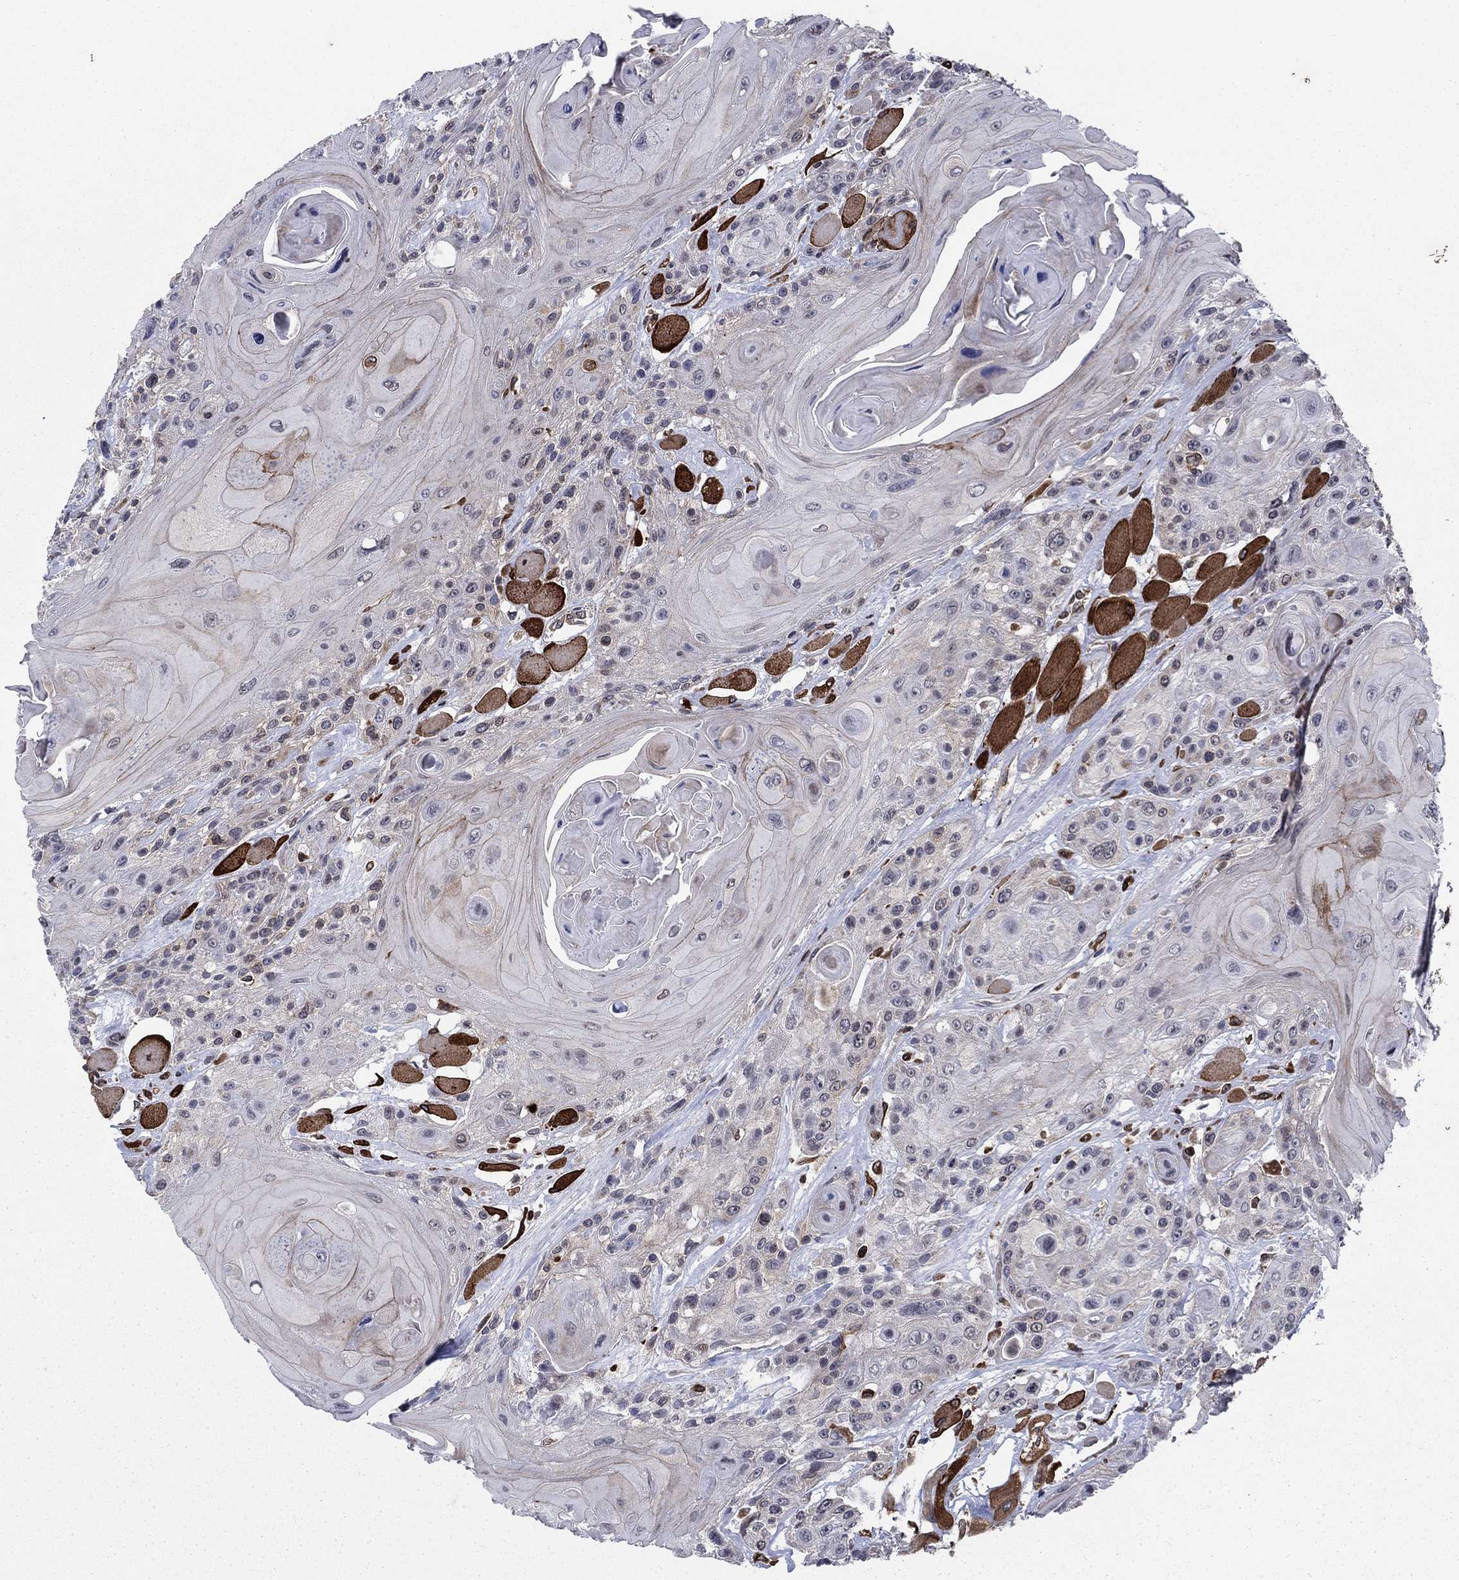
{"staining": {"intensity": "strong", "quantity": "<25%", "location": "cytoplasmic/membranous"}, "tissue": "head and neck cancer", "cell_type": "Tumor cells", "image_type": "cancer", "snomed": [{"axis": "morphology", "description": "Squamous cell carcinoma, NOS"}, {"axis": "topography", "description": "Head-Neck"}], "caption": "Immunohistochemical staining of head and neck cancer shows strong cytoplasmic/membranous protein expression in about <25% of tumor cells.", "gene": "DHRS7", "patient": {"sex": "female", "age": 59}}